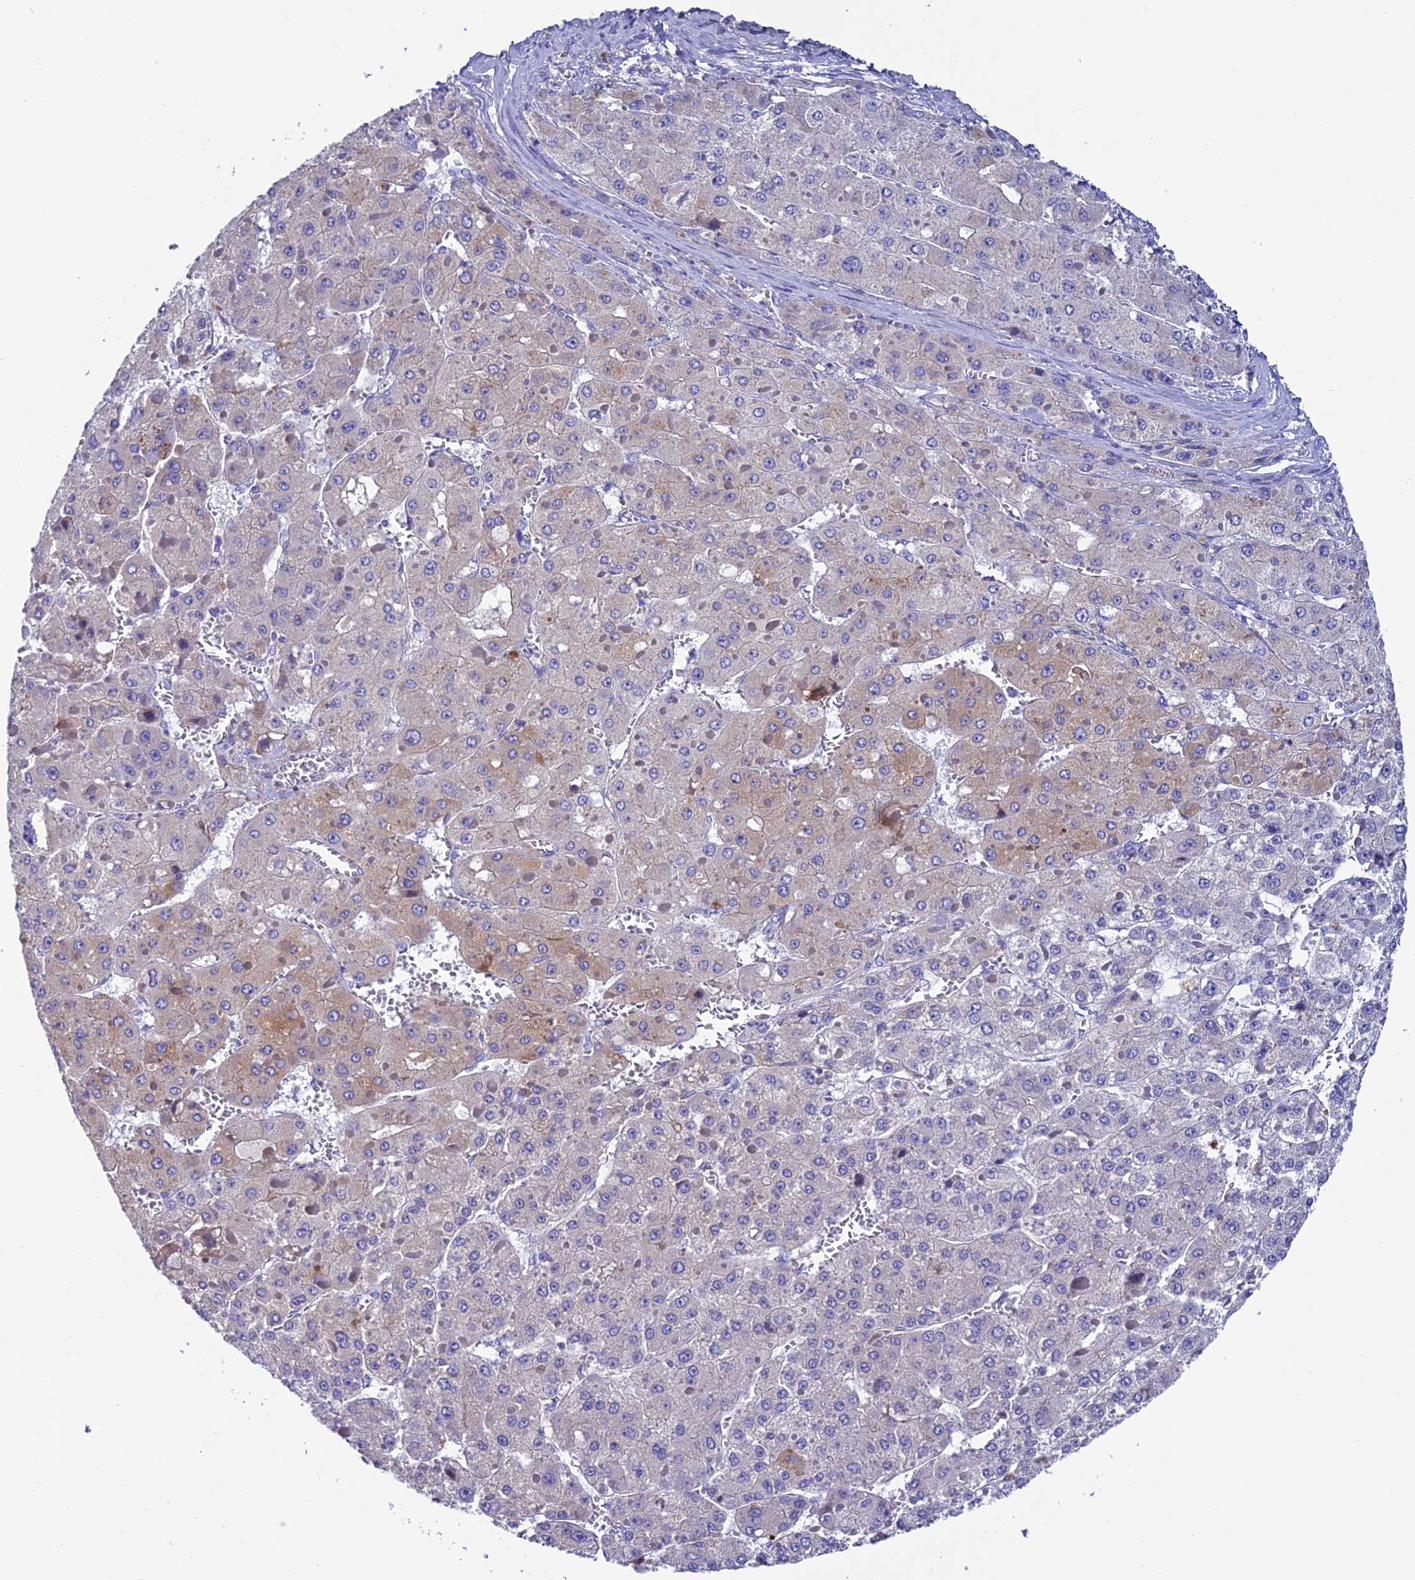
{"staining": {"intensity": "negative", "quantity": "none", "location": "none"}, "tissue": "liver cancer", "cell_type": "Tumor cells", "image_type": "cancer", "snomed": [{"axis": "morphology", "description": "Carcinoma, Hepatocellular, NOS"}, {"axis": "topography", "description": "Liver"}], "caption": "Immunohistochemical staining of human liver hepatocellular carcinoma reveals no significant expression in tumor cells.", "gene": "FAM178B", "patient": {"sex": "female", "age": 73}}